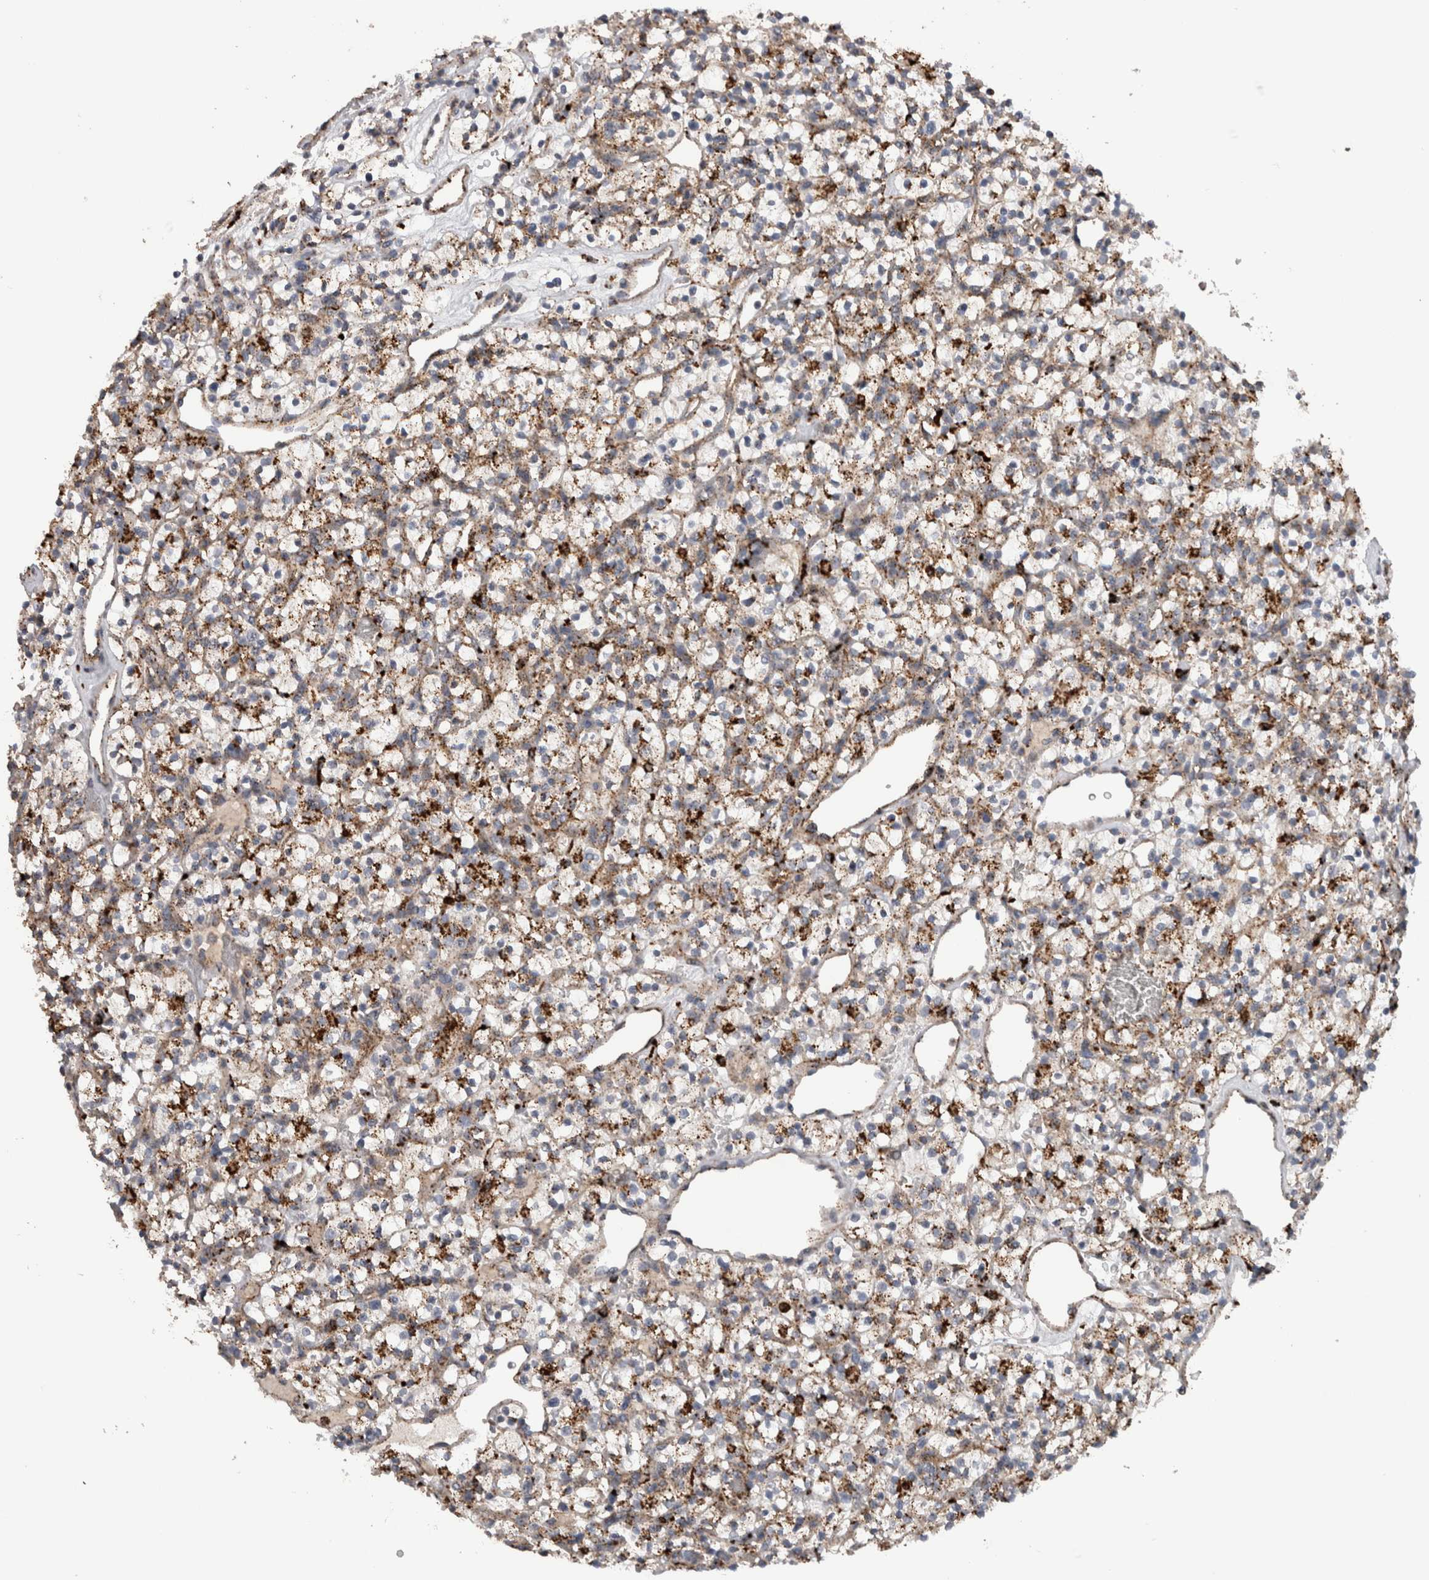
{"staining": {"intensity": "strong", "quantity": ">75%", "location": "cytoplasmic/membranous"}, "tissue": "renal cancer", "cell_type": "Tumor cells", "image_type": "cancer", "snomed": [{"axis": "morphology", "description": "Adenocarcinoma, NOS"}, {"axis": "topography", "description": "Kidney"}], "caption": "This is an image of IHC staining of renal cancer (adenocarcinoma), which shows strong expression in the cytoplasmic/membranous of tumor cells.", "gene": "CTSZ", "patient": {"sex": "female", "age": 57}}